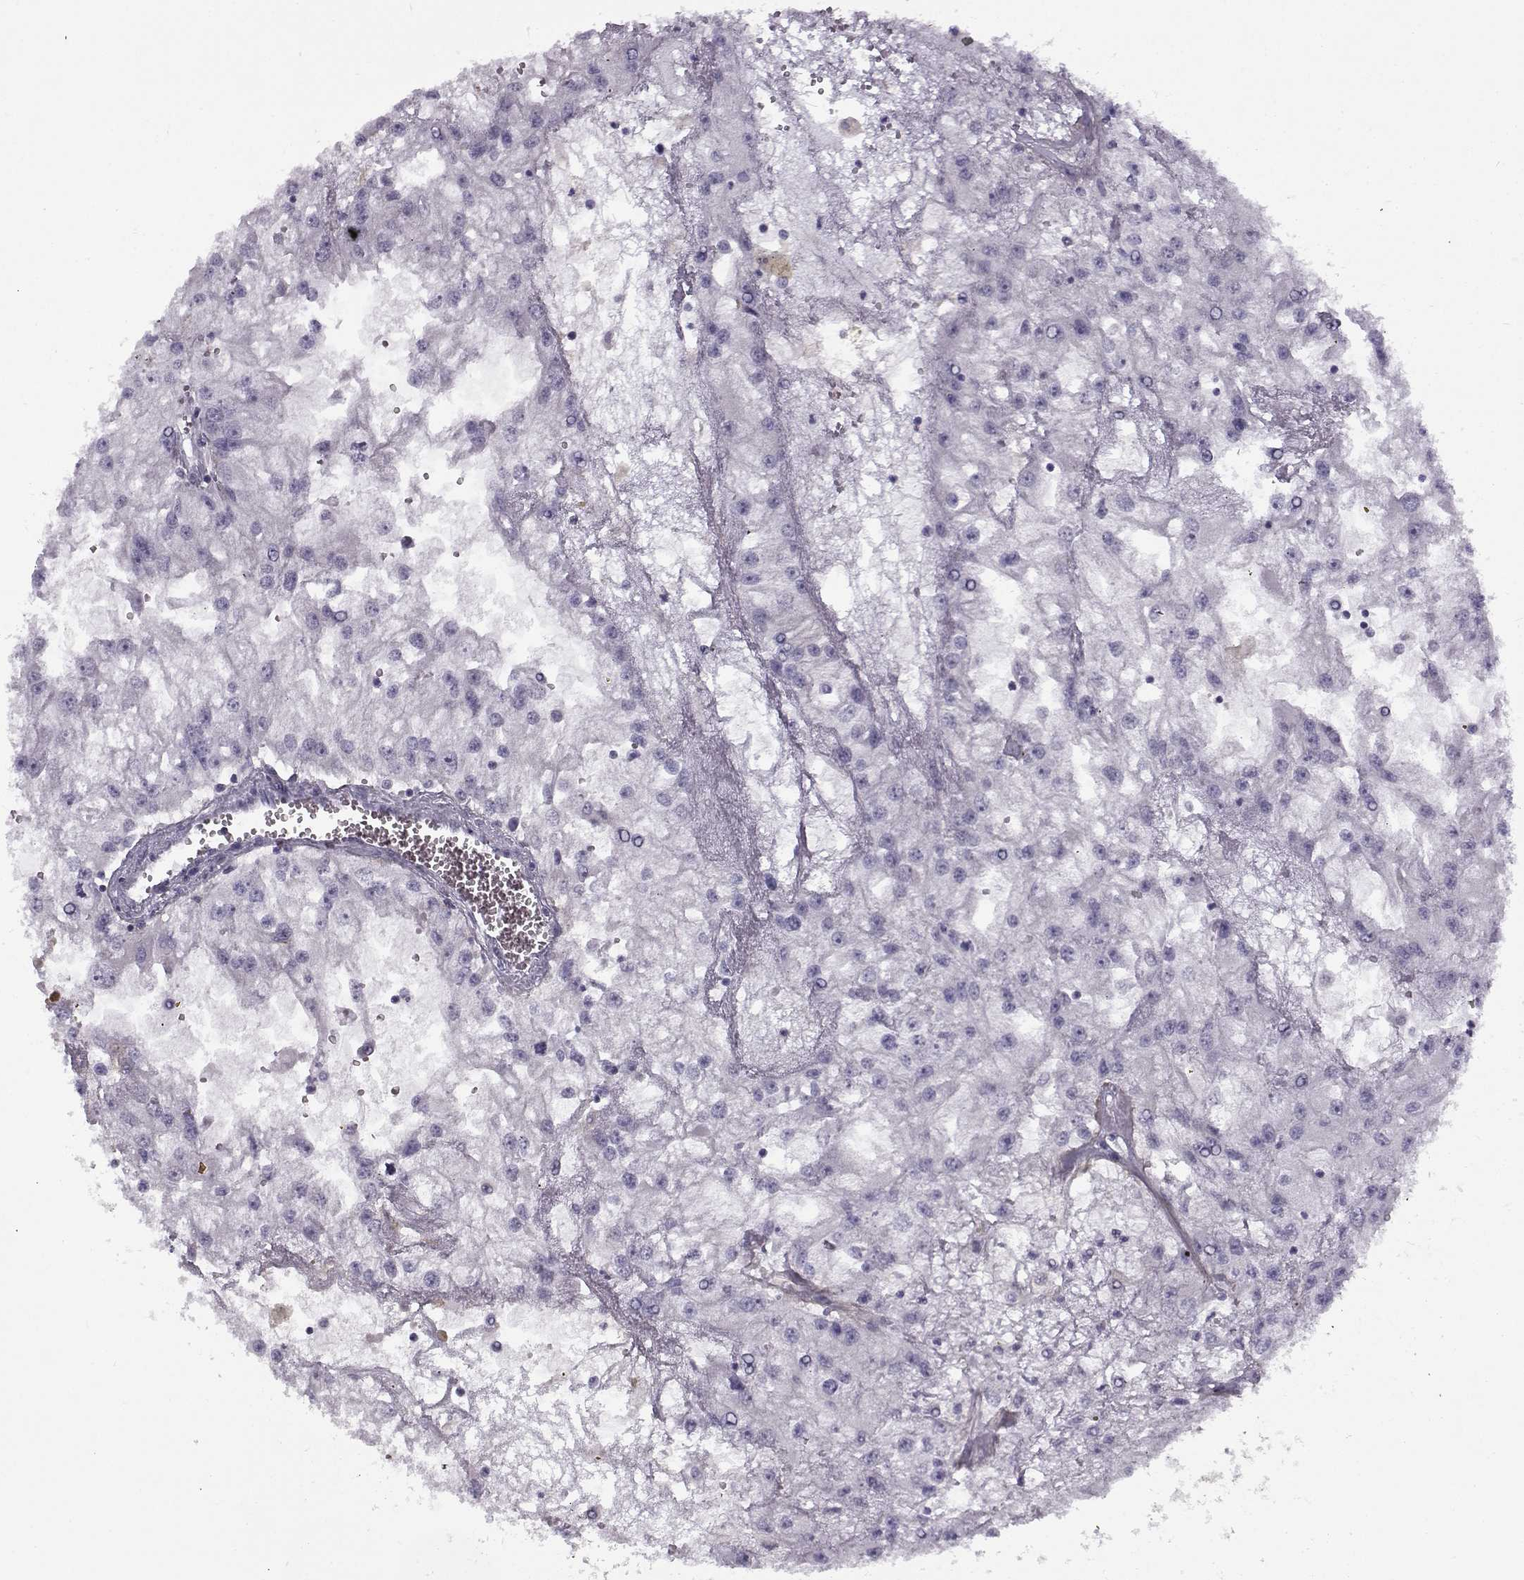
{"staining": {"intensity": "negative", "quantity": "none", "location": "none"}, "tissue": "renal cancer", "cell_type": "Tumor cells", "image_type": "cancer", "snomed": [{"axis": "morphology", "description": "Adenocarcinoma, NOS"}, {"axis": "topography", "description": "Kidney"}], "caption": "Tumor cells show no significant positivity in adenocarcinoma (renal).", "gene": "GTSF1L", "patient": {"sex": "male", "age": 59}}